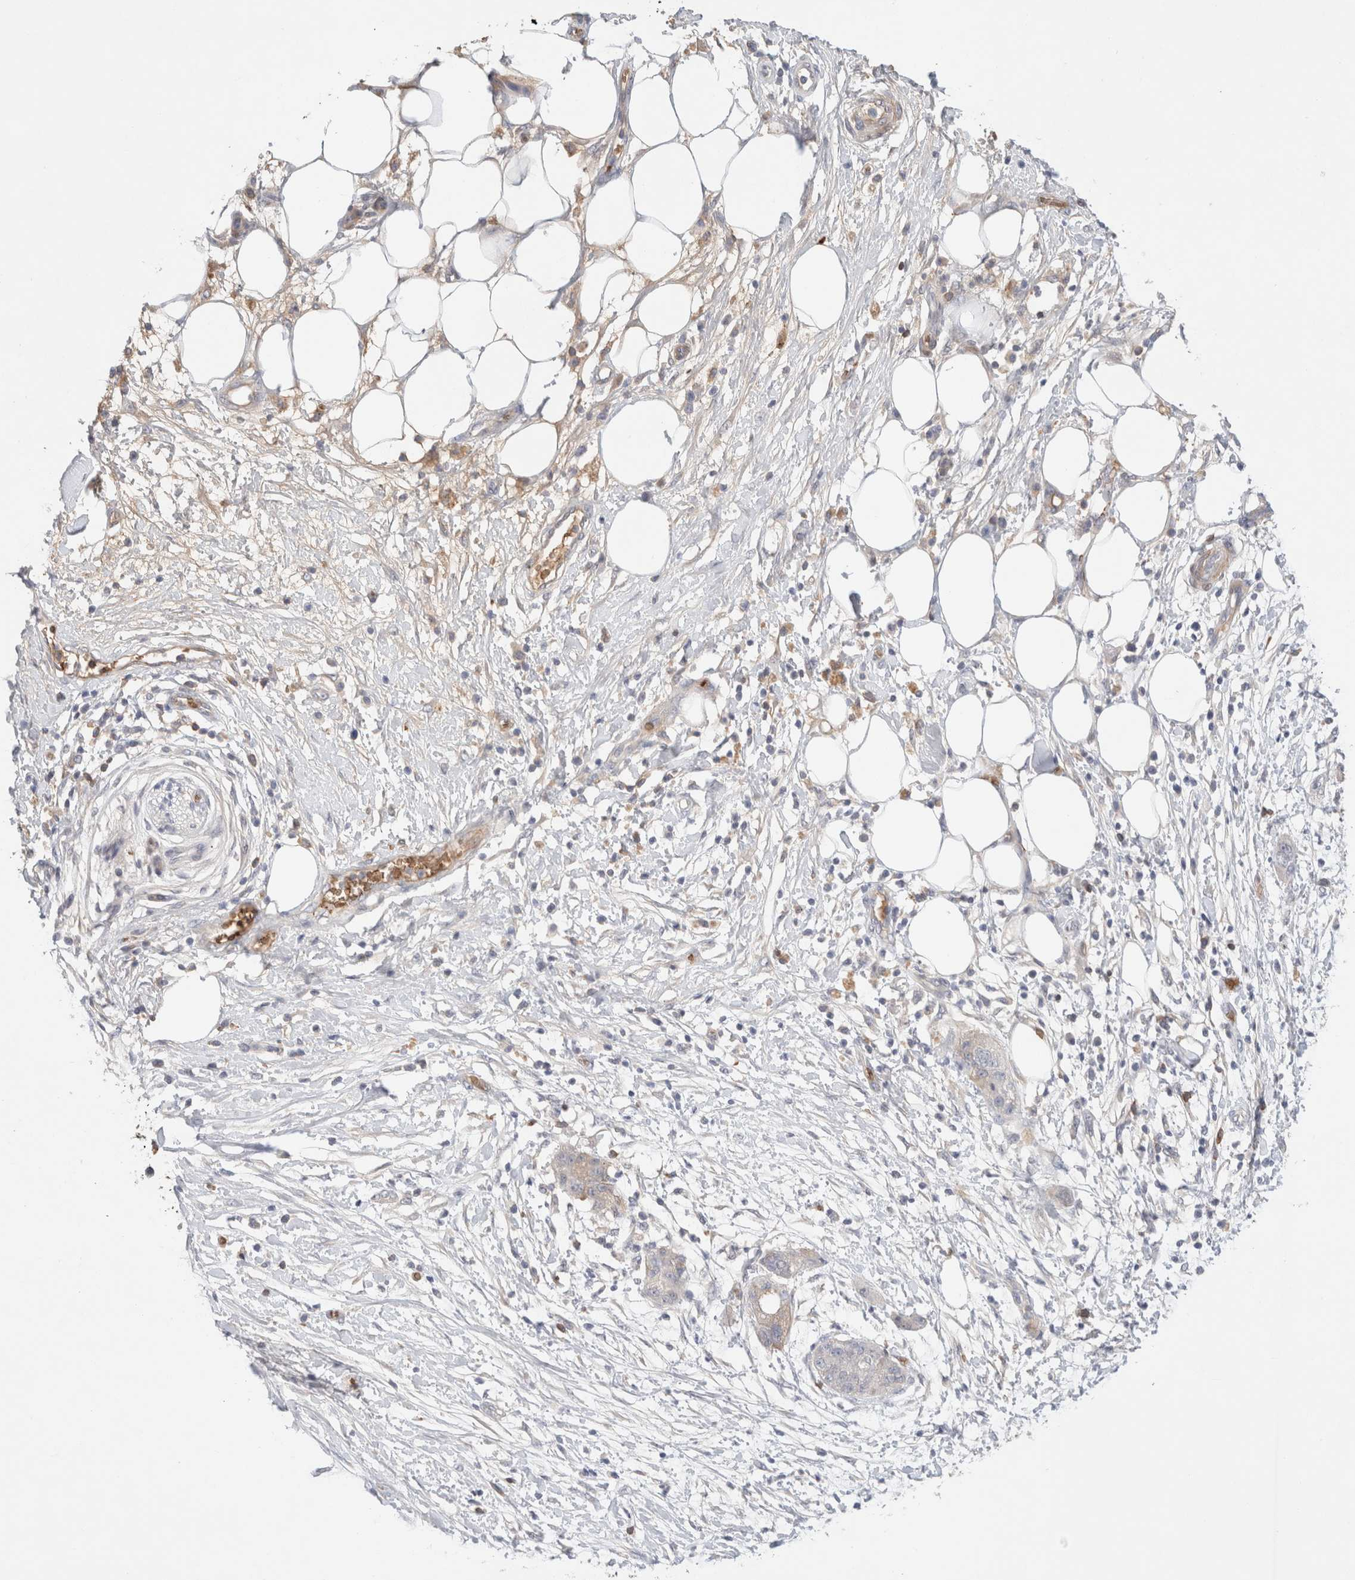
{"staining": {"intensity": "weak", "quantity": "<25%", "location": "cytoplasmic/membranous"}, "tissue": "pancreatic cancer", "cell_type": "Tumor cells", "image_type": "cancer", "snomed": [{"axis": "morphology", "description": "Adenocarcinoma, NOS"}, {"axis": "topography", "description": "Pancreas"}], "caption": "This is an immunohistochemistry image of human pancreatic adenocarcinoma. There is no staining in tumor cells.", "gene": "MST1", "patient": {"sex": "female", "age": 78}}